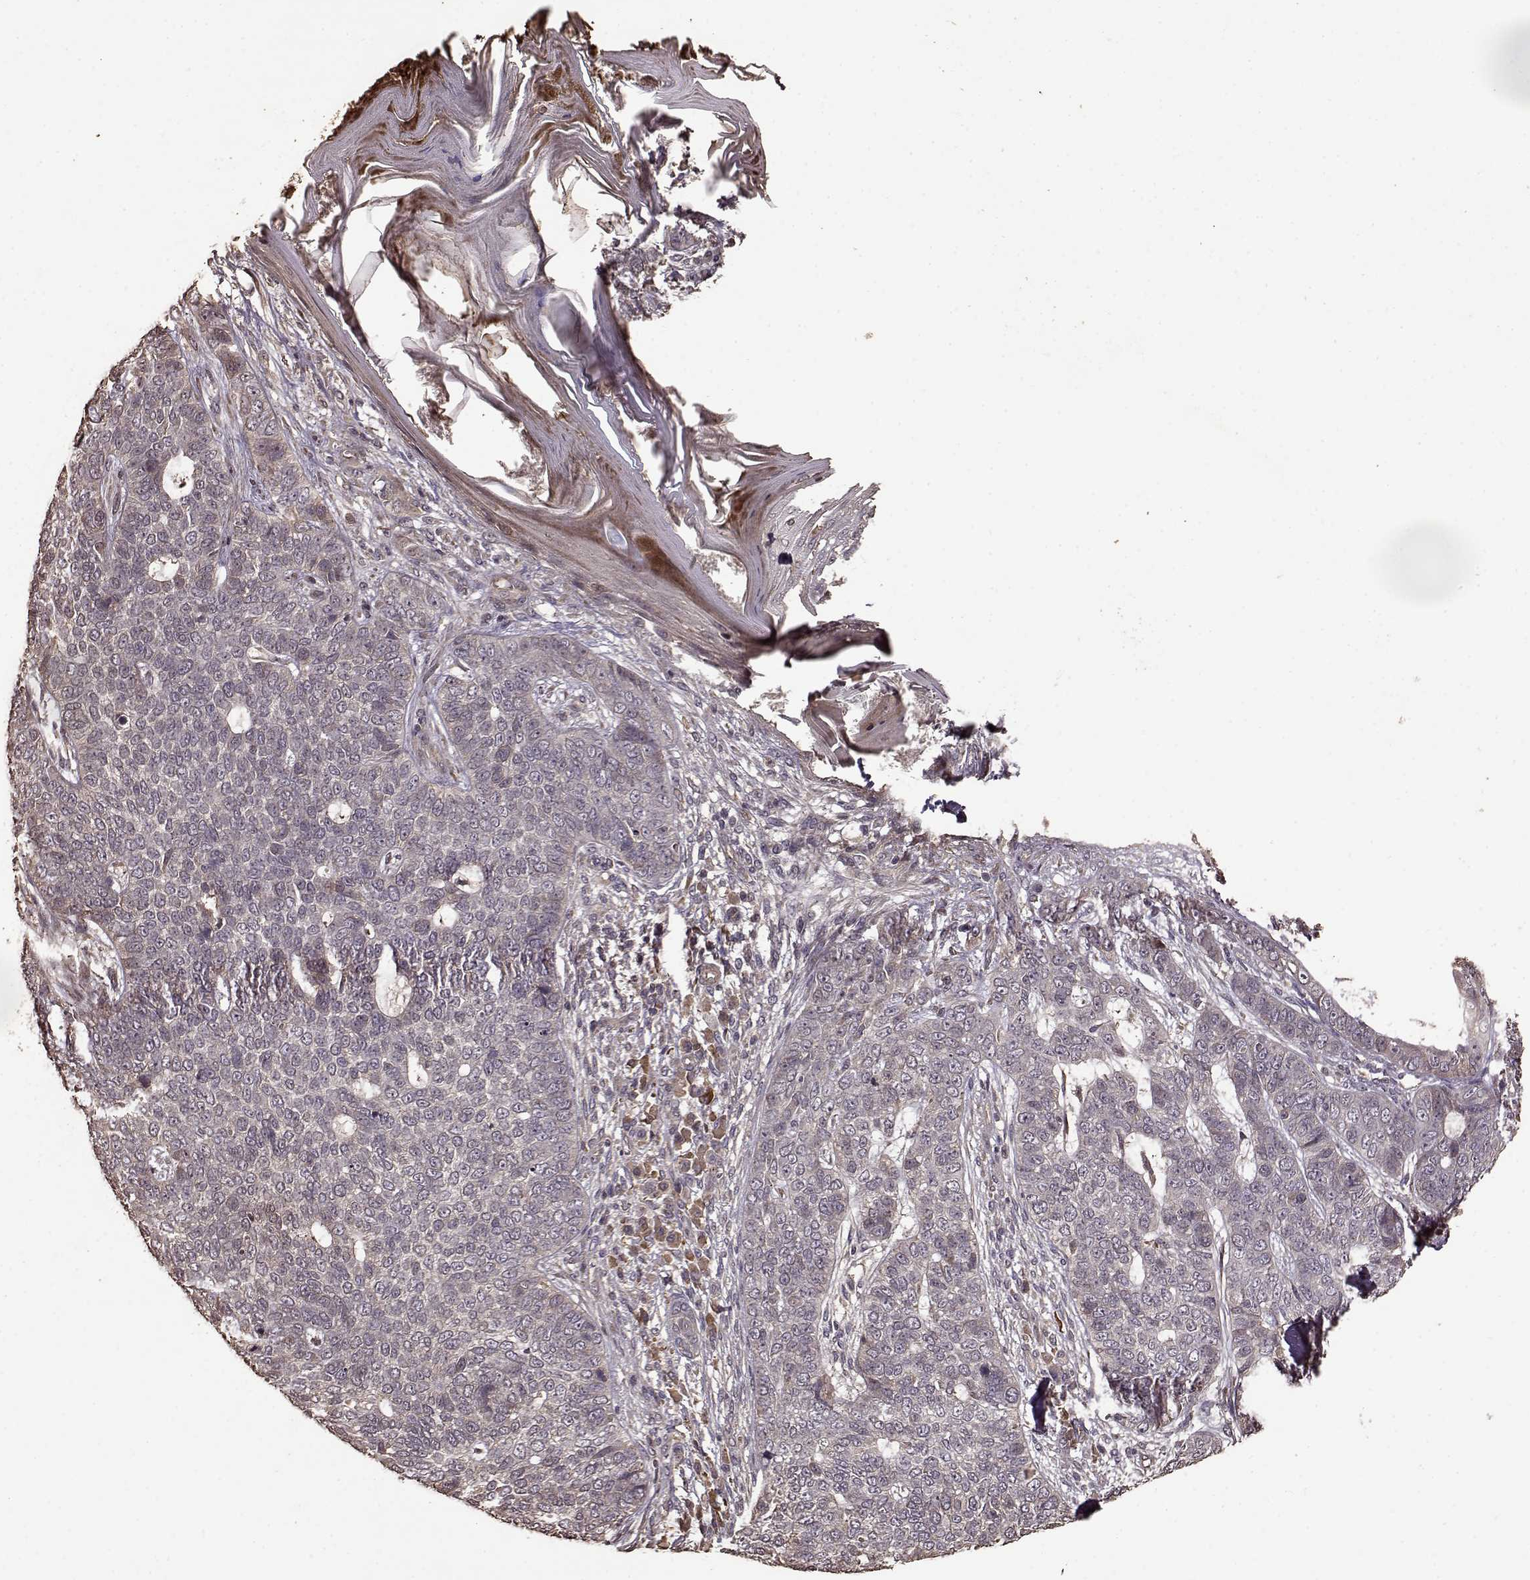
{"staining": {"intensity": "negative", "quantity": "none", "location": "none"}, "tissue": "skin cancer", "cell_type": "Tumor cells", "image_type": "cancer", "snomed": [{"axis": "morphology", "description": "Basal cell carcinoma"}, {"axis": "topography", "description": "Skin"}], "caption": "Immunohistochemistry (IHC) of human skin basal cell carcinoma exhibits no expression in tumor cells.", "gene": "FBXW11", "patient": {"sex": "female", "age": 69}}